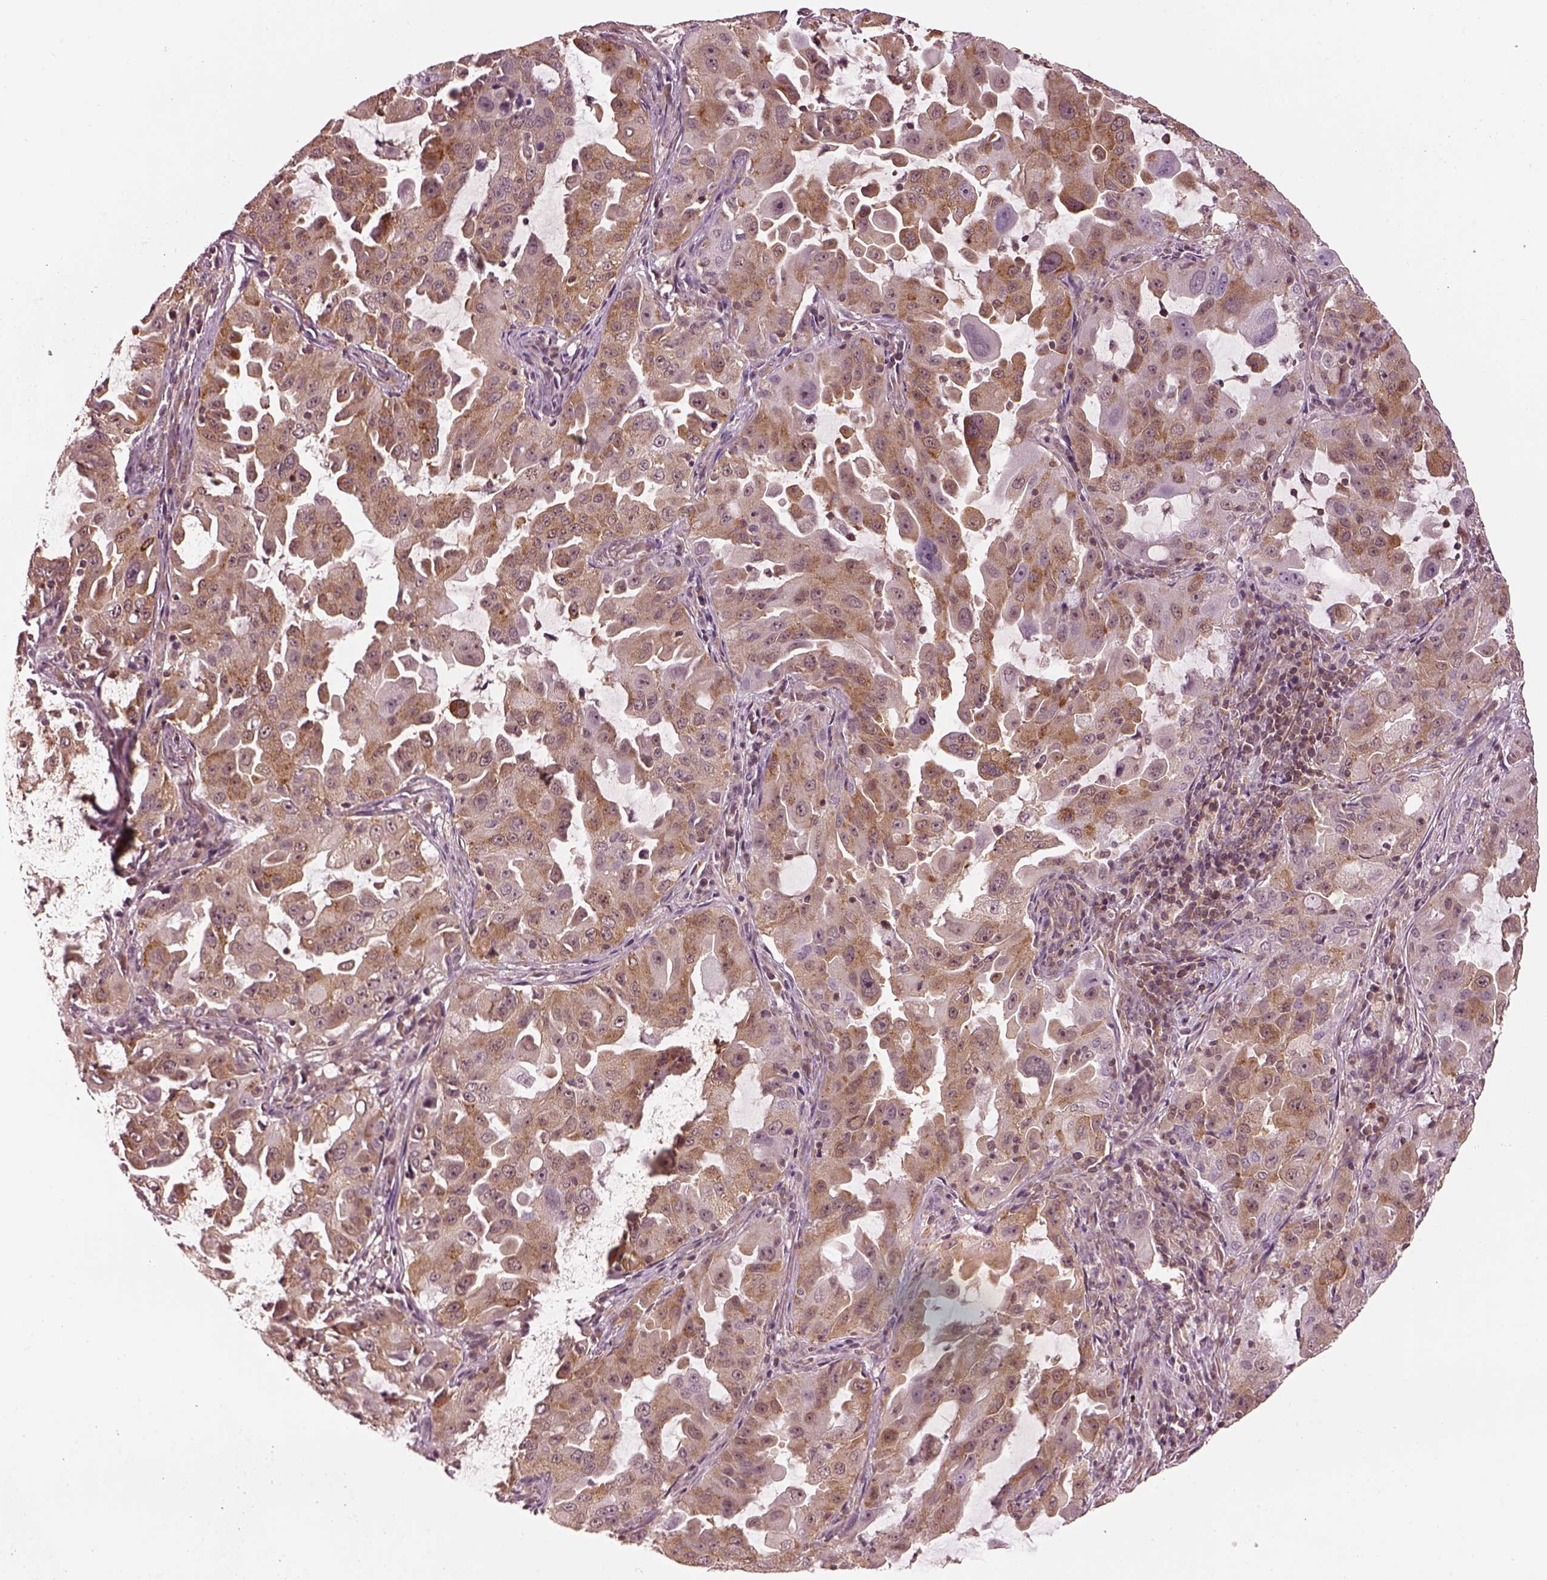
{"staining": {"intensity": "moderate", "quantity": "25%-75%", "location": "cytoplasmic/membranous"}, "tissue": "lung cancer", "cell_type": "Tumor cells", "image_type": "cancer", "snomed": [{"axis": "morphology", "description": "Adenocarcinoma, NOS"}, {"axis": "topography", "description": "Lung"}], "caption": "Protein expression analysis of human lung cancer (adenocarcinoma) reveals moderate cytoplasmic/membranous staining in about 25%-75% of tumor cells.", "gene": "LSM14A", "patient": {"sex": "female", "age": 61}}